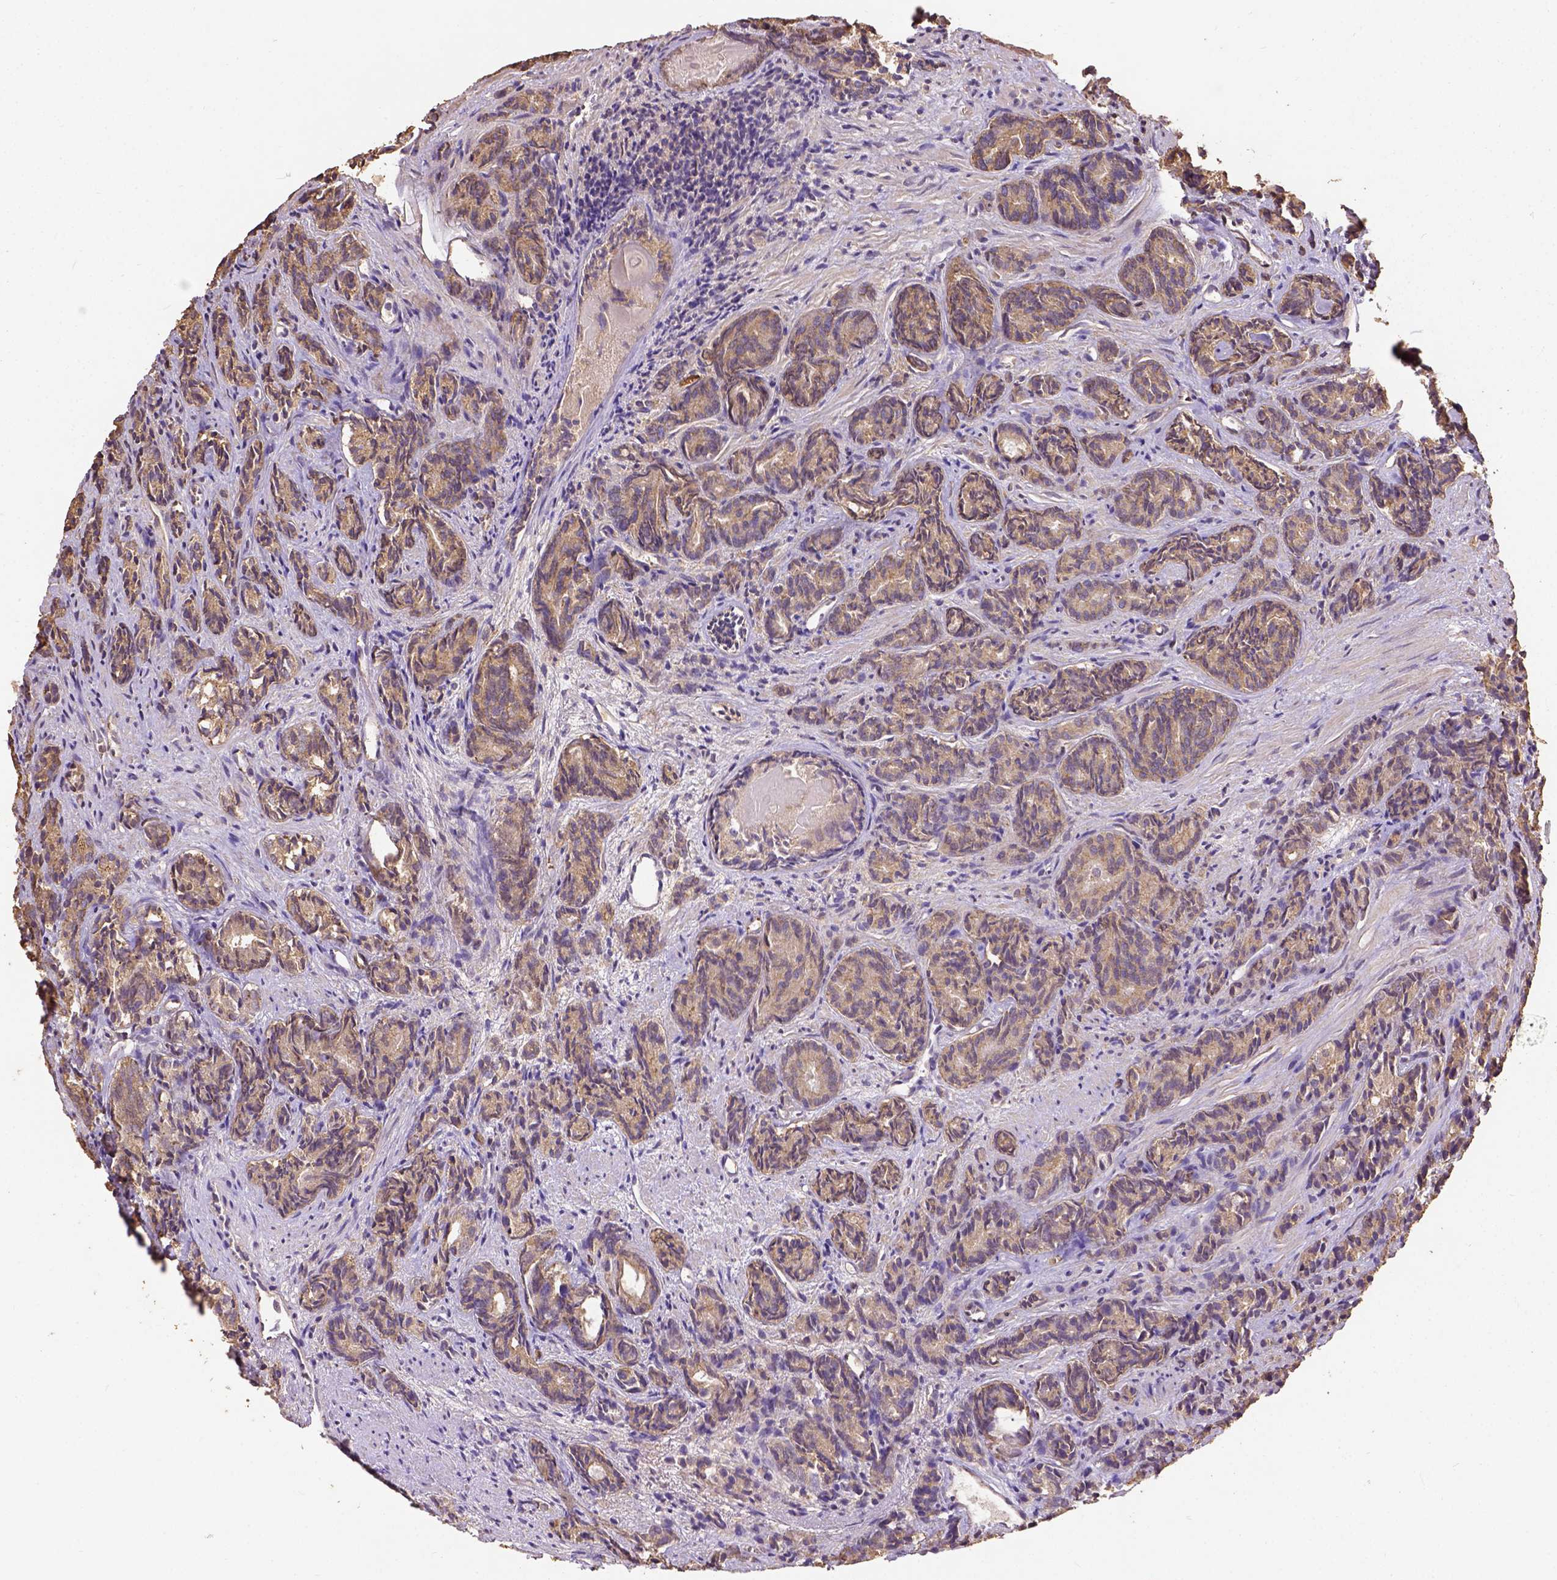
{"staining": {"intensity": "moderate", "quantity": "<25%", "location": "cytoplasmic/membranous"}, "tissue": "prostate cancer", "cell_type": "Tumor cells", "image_type": "cancer", "snomed": [{"axis": "morphology", "description": "Adenocarcinoma, High grade"}, {"axis": "topography", "description": "Prostate"}], "caption": "Prostate cancer (high-grade adenocarcinoma) tissue shows moderate cytoplasmic/membranous staining in about <25% of tumor cells", "gene": "ATP1B3", "patient": {"sex": "male", "age": 84}}